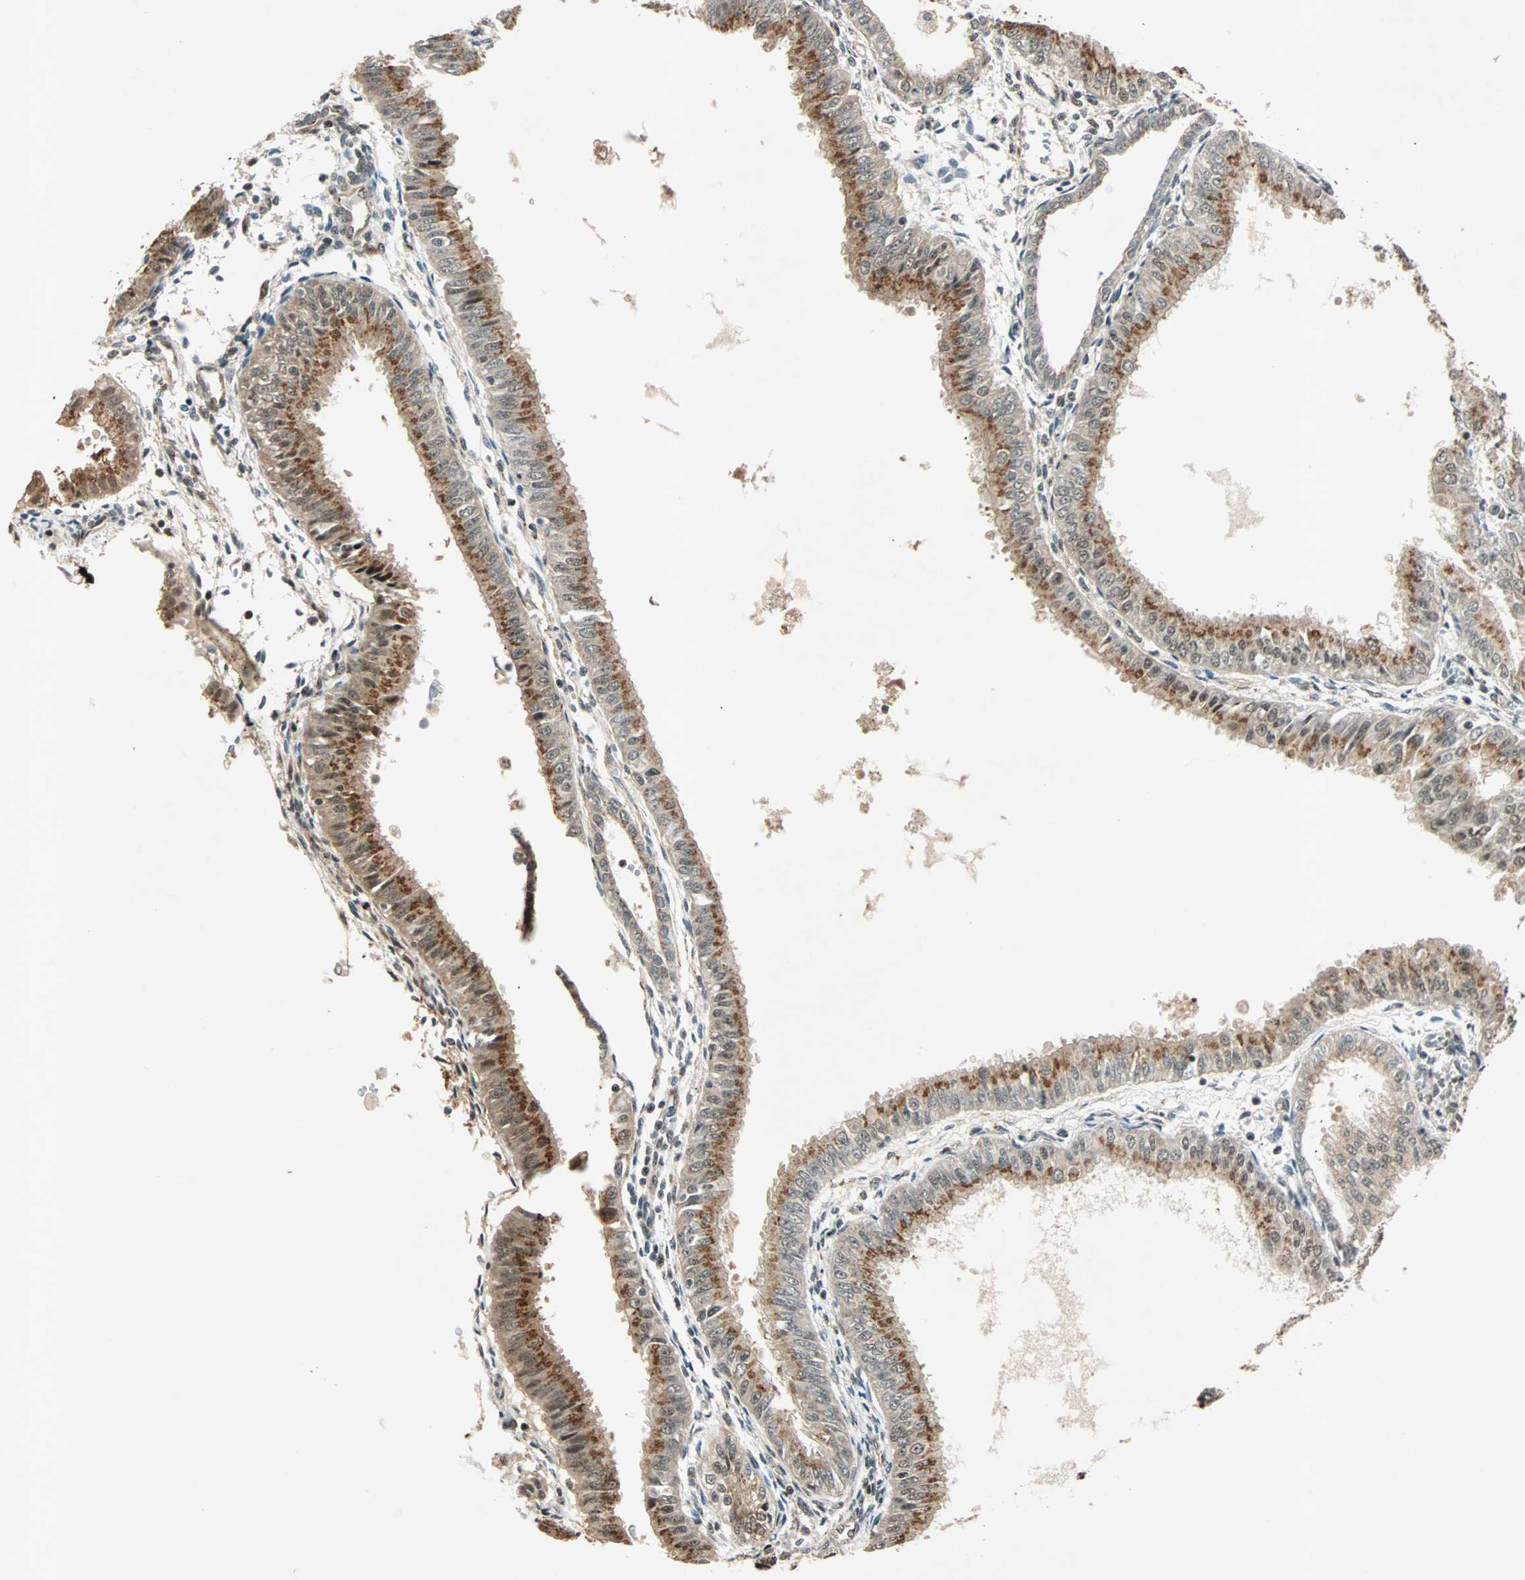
{"staining": {"intensity": "moderate", "quantity": "25%-75%", "location": "cytoplasmic/membranous"}, "tissue": "endometrial cancer", "cell_type": "Tumor cells", "image_type": "cancer", "snomed": [{"axis": "morphology", "description": "Adenocarcinoma, NOS"}, {"axis": "topography", "description": "Endometrium"}], "caption": "Immunohistochemistry photomicrograph of endometrial adenocarcinoma stained for a protein (brown), which shows medium levels of moderate cytoplasmic/membranous positivity in about 25%-75% of tumor cells.", "gene": "PRDM2", "patient": {"sex": "female", "age": 53}}